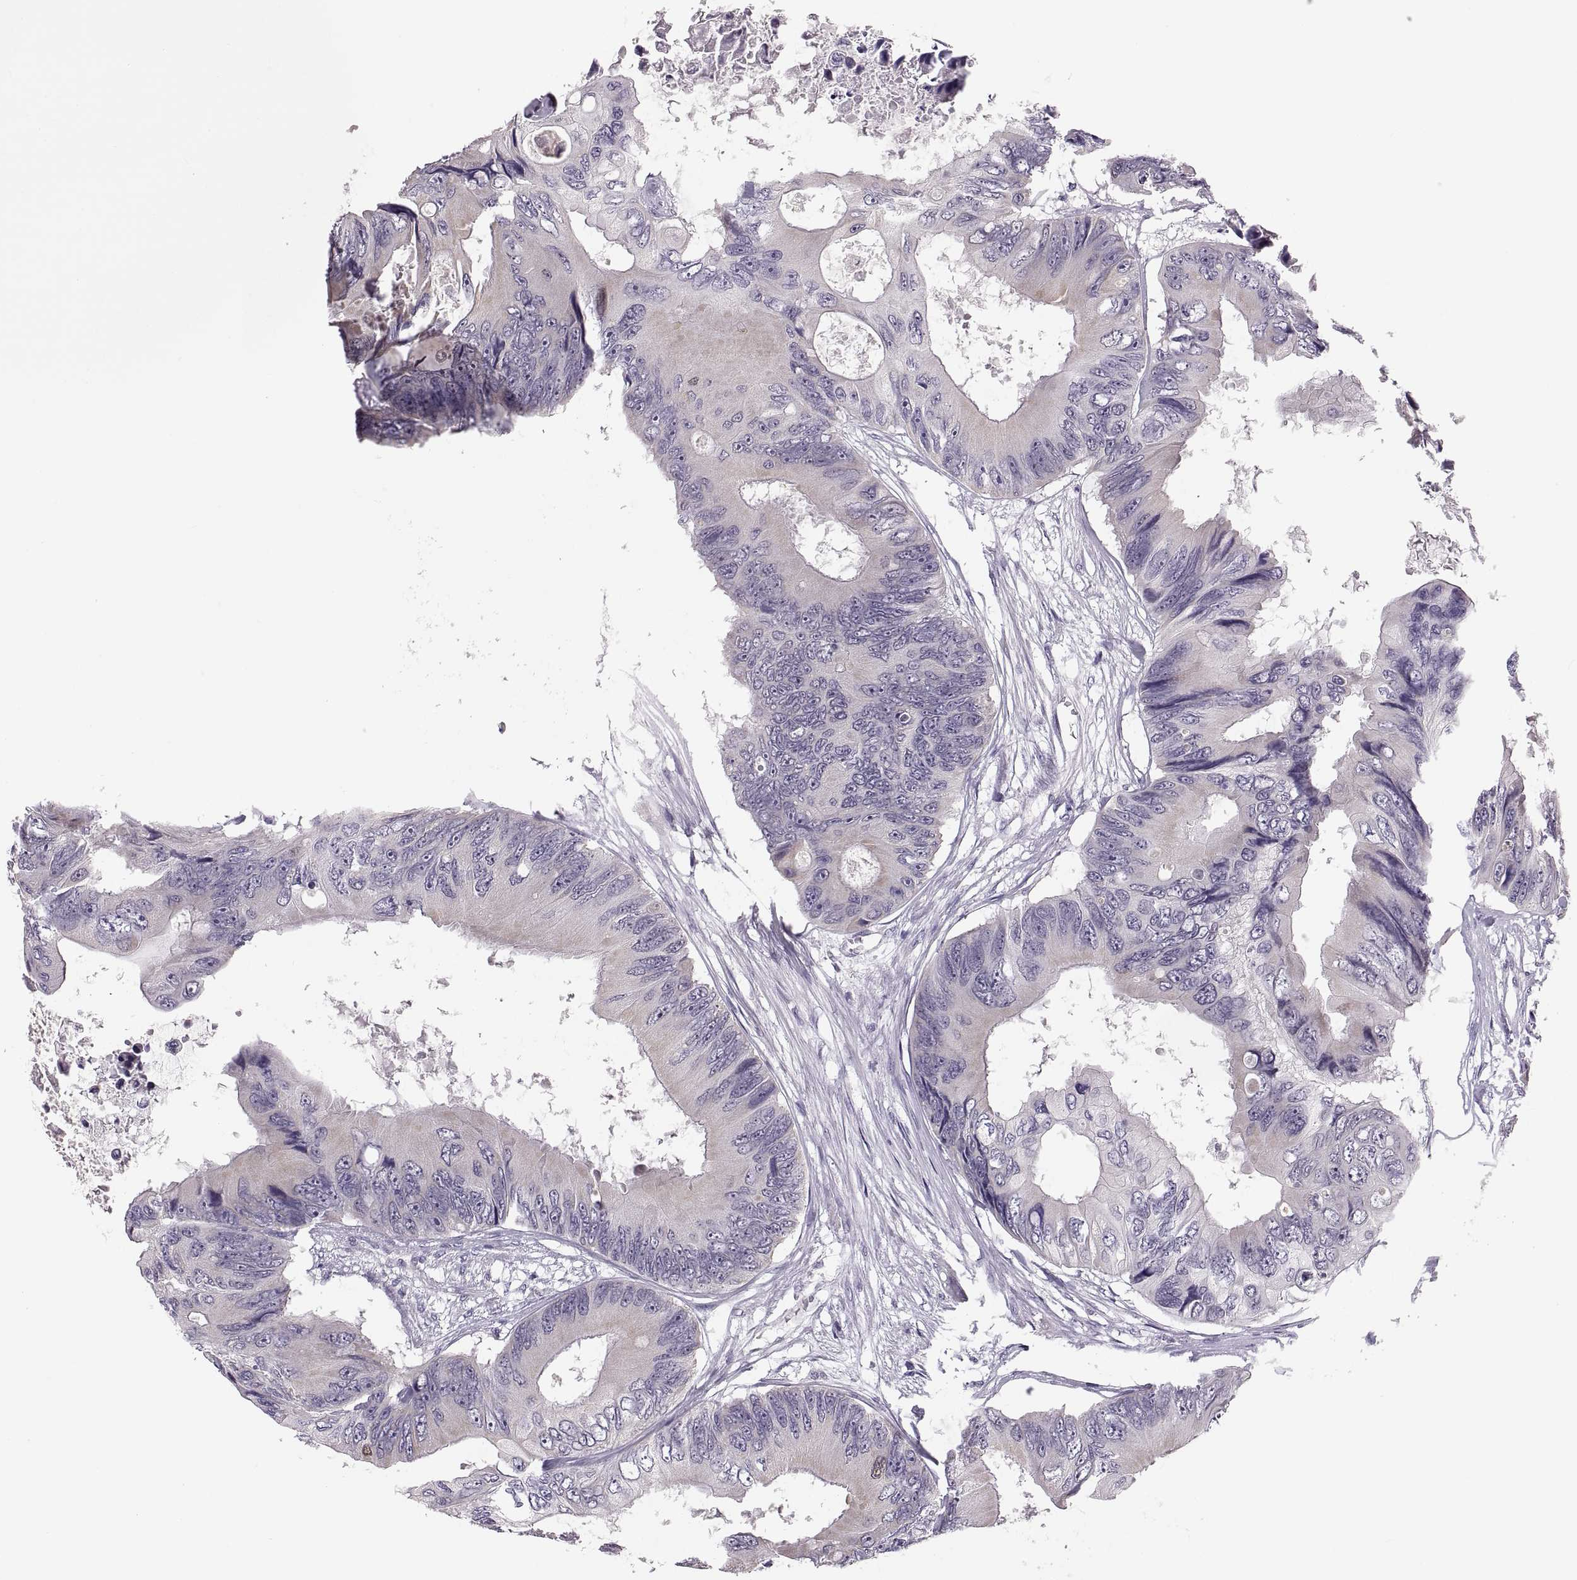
{"staining": {"intensity": "negative", "quantity": "none", "location": "none"}, "tissue": "colorectal cancer", "cell_type": "Tumor cells", "image_type": "cancer", "snomed": [{"axis": "morphology", "description": "Adenocarcinoma, NOS"}, {"axis": "topography", "description": "Rectum"}], "caption": "The photomicrograph displays no significant expression in tumor cells of colorectal adenocarcinoma. (DAB immunohistochemistry (IHC) visualized using brightfield microscopy, high magnification).", "gene": "ADH6", "patient": {"sex": "male", "age": 63}}